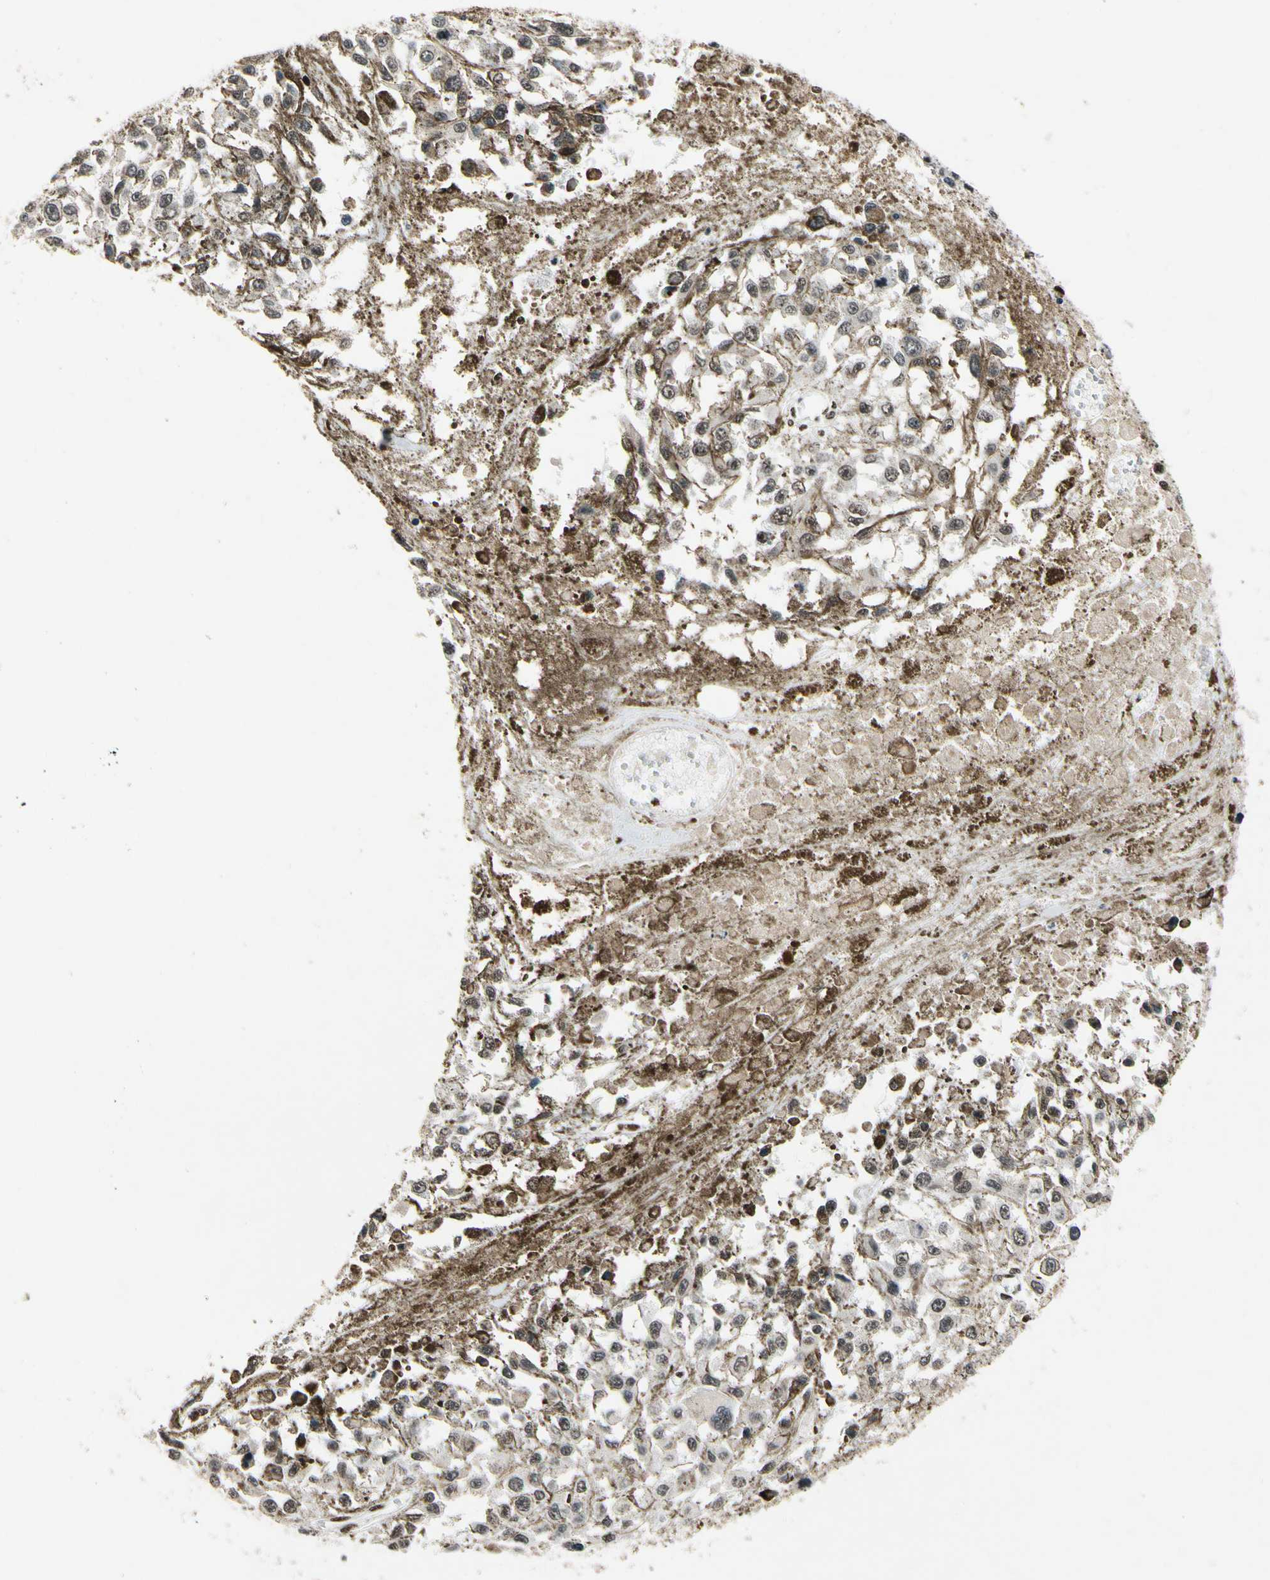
{"staining": {"intensity": "weak", "quantity": "25%-75%", "location": "cytoplasmic/membranous,nuclear"}, "tissue": "melanoma", "cell_type": "Tumor cells", "image_type": "cancer", "snomed": [{"axis": "morphology", "description": "Malignant melanoma, Metastatic site"}, {"axis": "topography", "description": "Lymph node"}], "caption": "Malignant melanoma (metastatic site) was stained to show a protein in brown. There is low levels of weak cytoplasmic/membranous and nuclear staining in approximately 25%-75% of tumor cells.", "gene": "RECQL", "patient": {"sex": "male", "age": 59}}